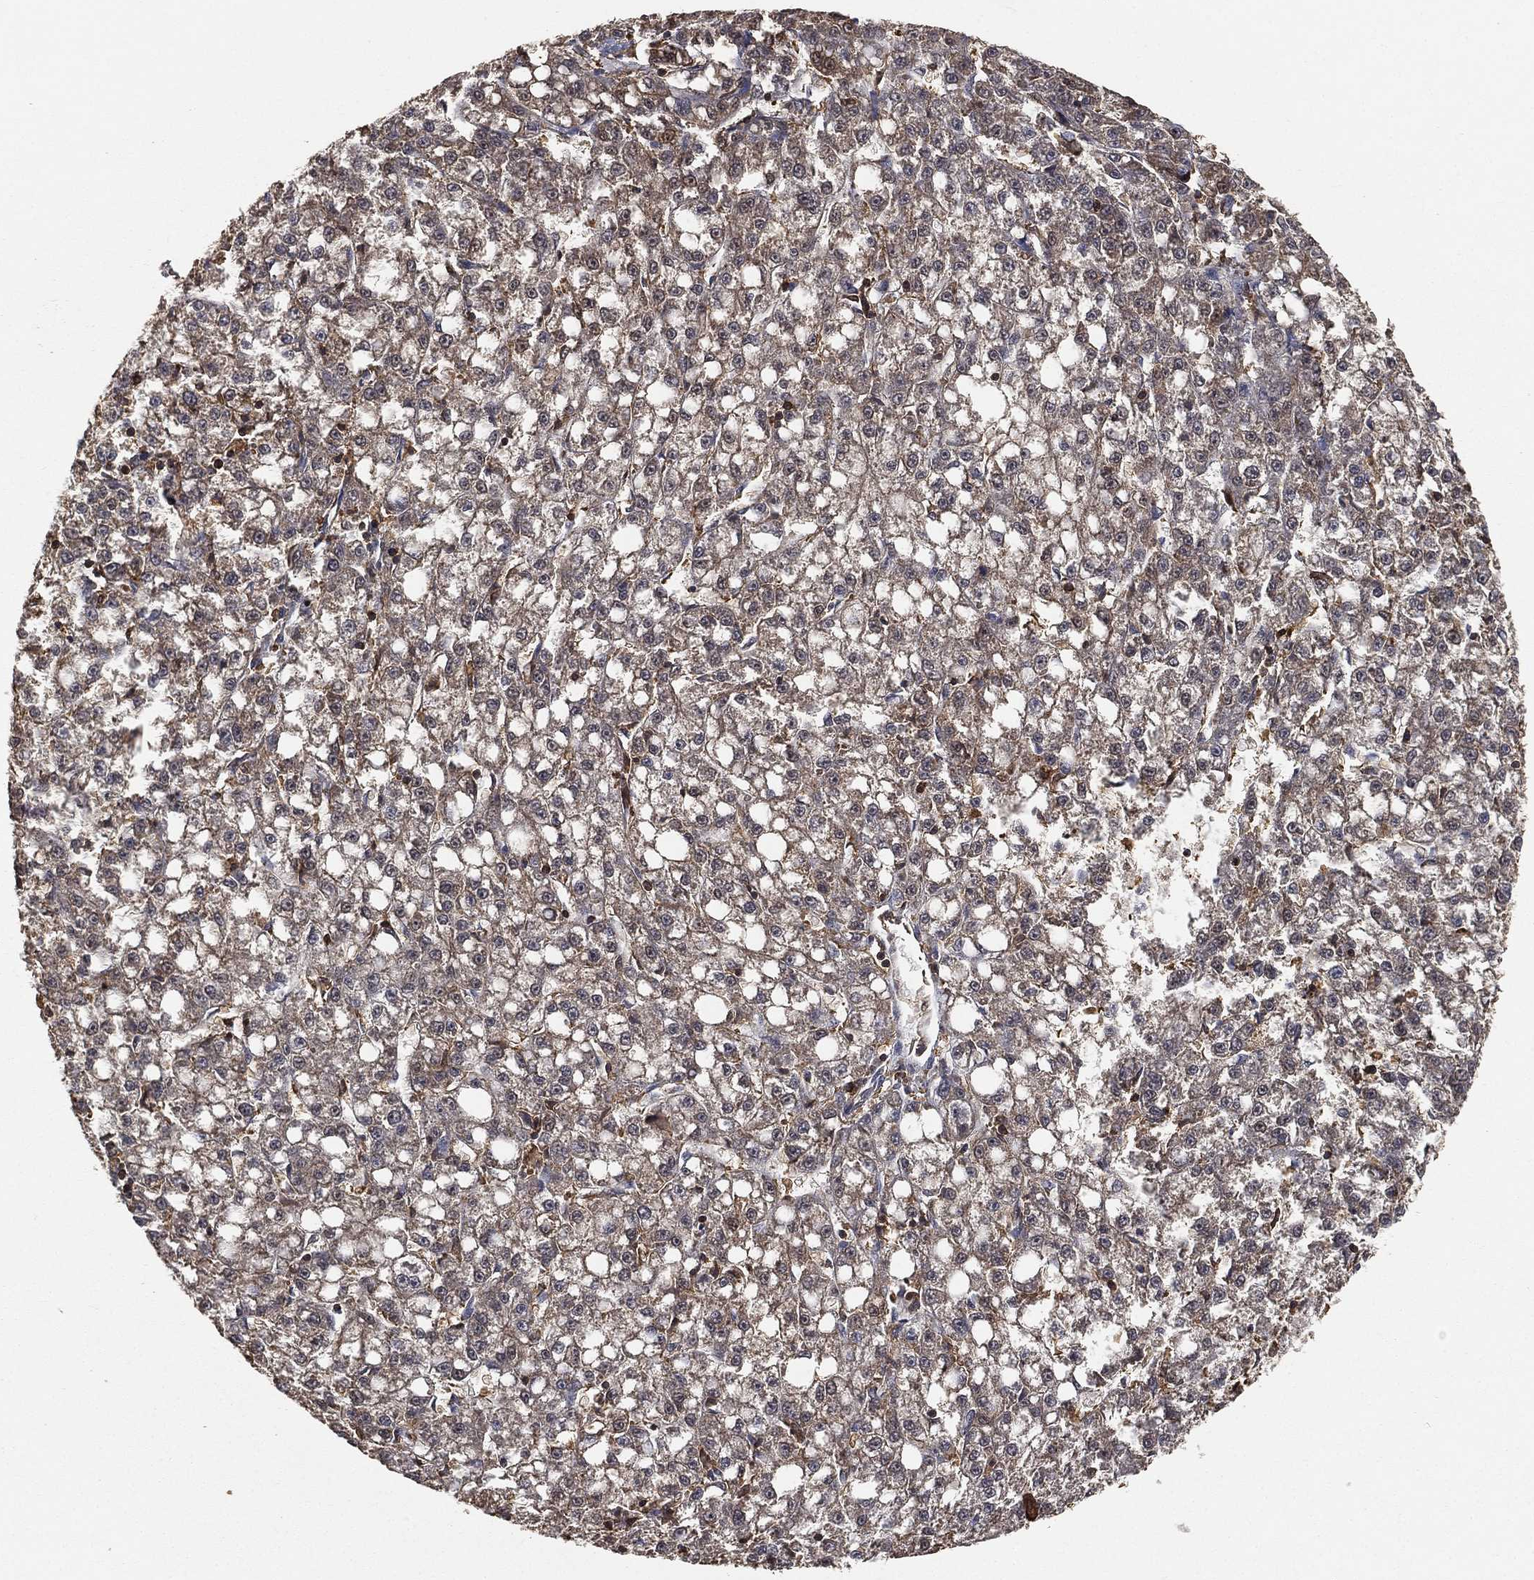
{"staining": {"intensity": "negative", "quantity": "none", "location": "none"}, "tissue": "liver cancer", "cell_type": "Tumor cells", "image_type": "cancer", "snomed": [{"axis": "morphology", "description": "Carcinoma, Hepatocellular, NOS"}, {"axis": "topography", "description": "Liver"}], "caption": "Liver cancer stained for a protein using immunohistochemistry exhibits no expression tumor cells.", "gene": "CRYL1", "patient": {"sex": "female", "age": 65}}